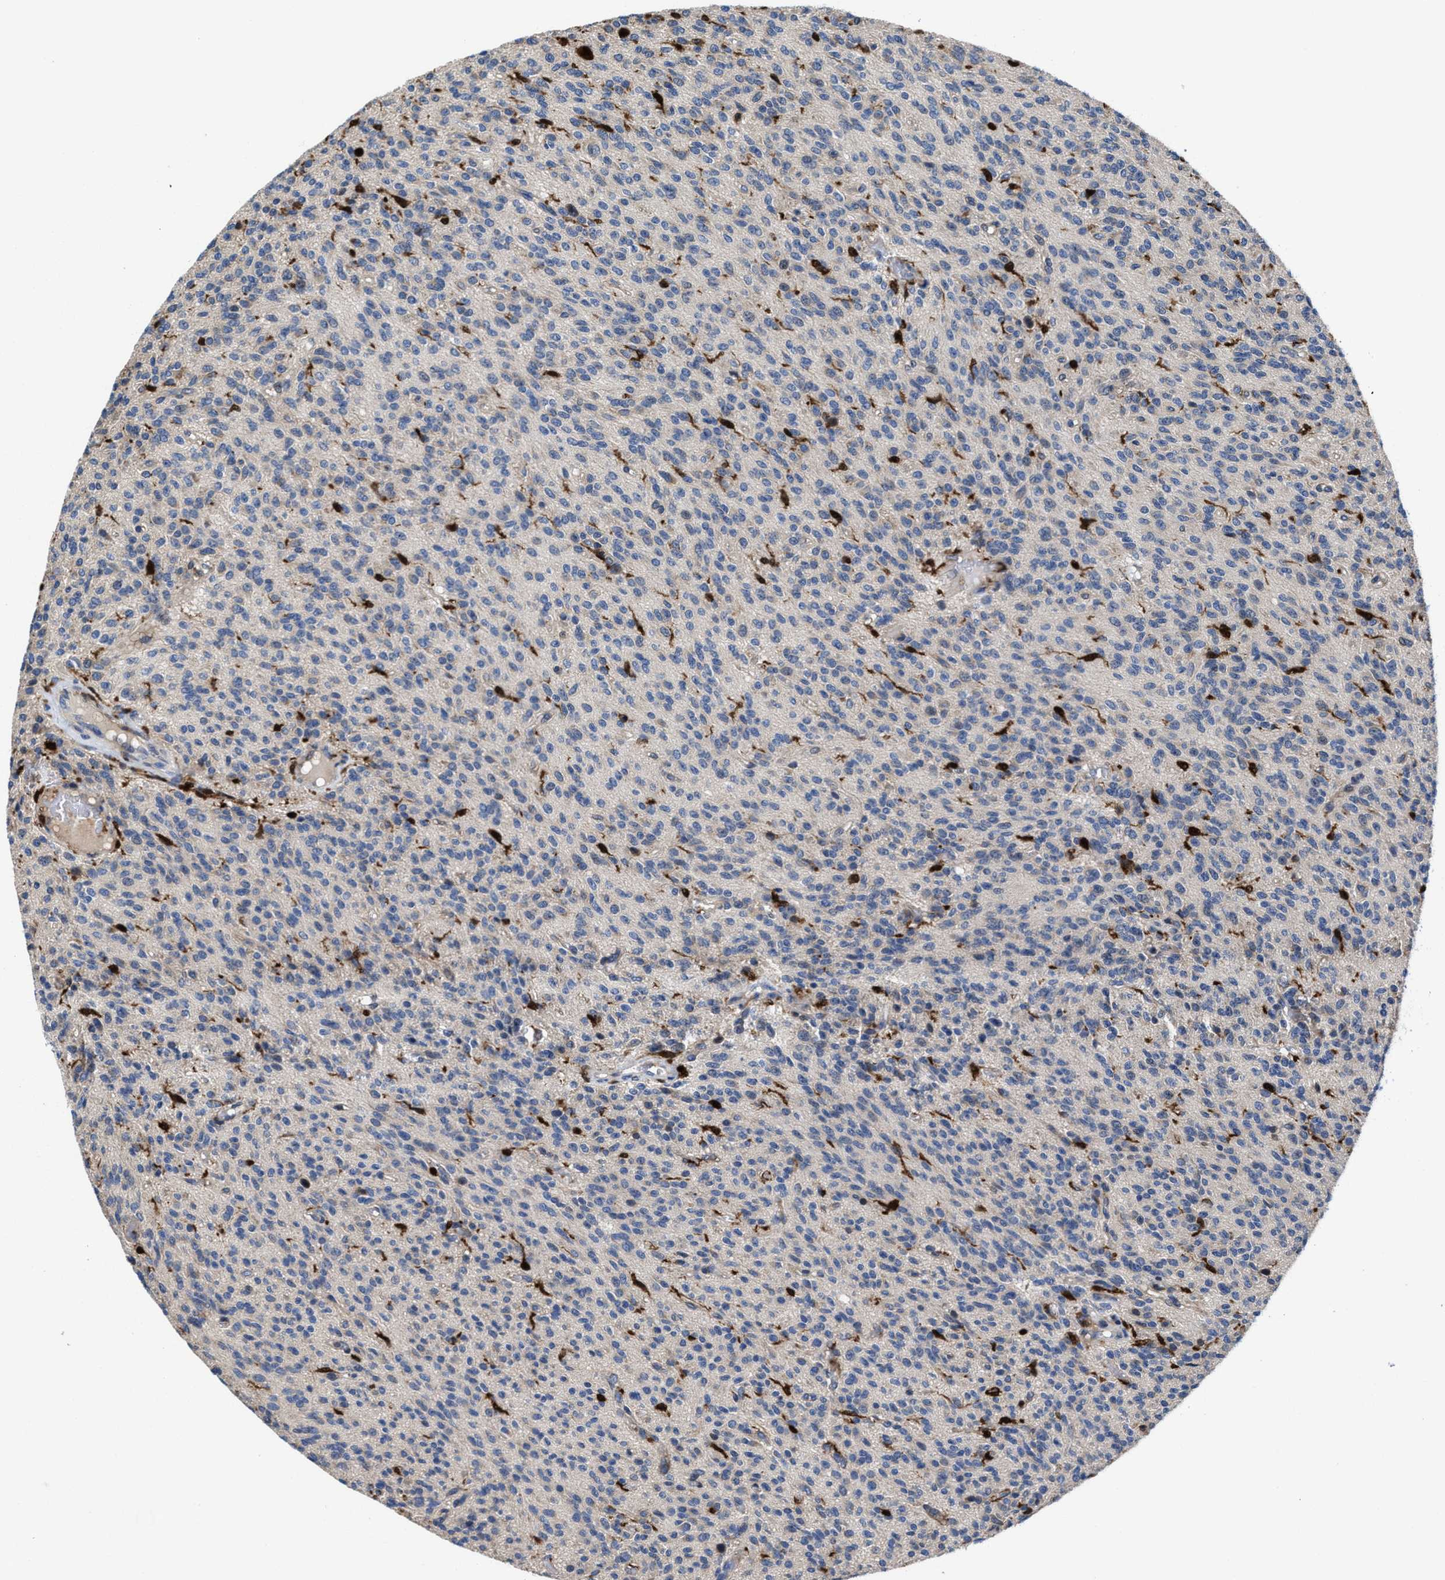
{"staining": {"intensity": "negative", "quantity": "none", "location": "none"}, "tissue": "glioma", "cell_type": "Tumor cells", "image_type": "cancer", "snomed": [{"axis": "morphology", "description": "Glioma, malignant, High grade"}, {"axis": "topography", "description": "Brain"}], "caption": "DAB immunohistochemical staining of glioma demonstrates no significant staining in tumor cells. (DAB (3,3'-diaminobenzidine) immunohistochemistry with hematoxylin counter stain).", "gene": "RGS10", "patient": {"sex": "male", "age": 34}}